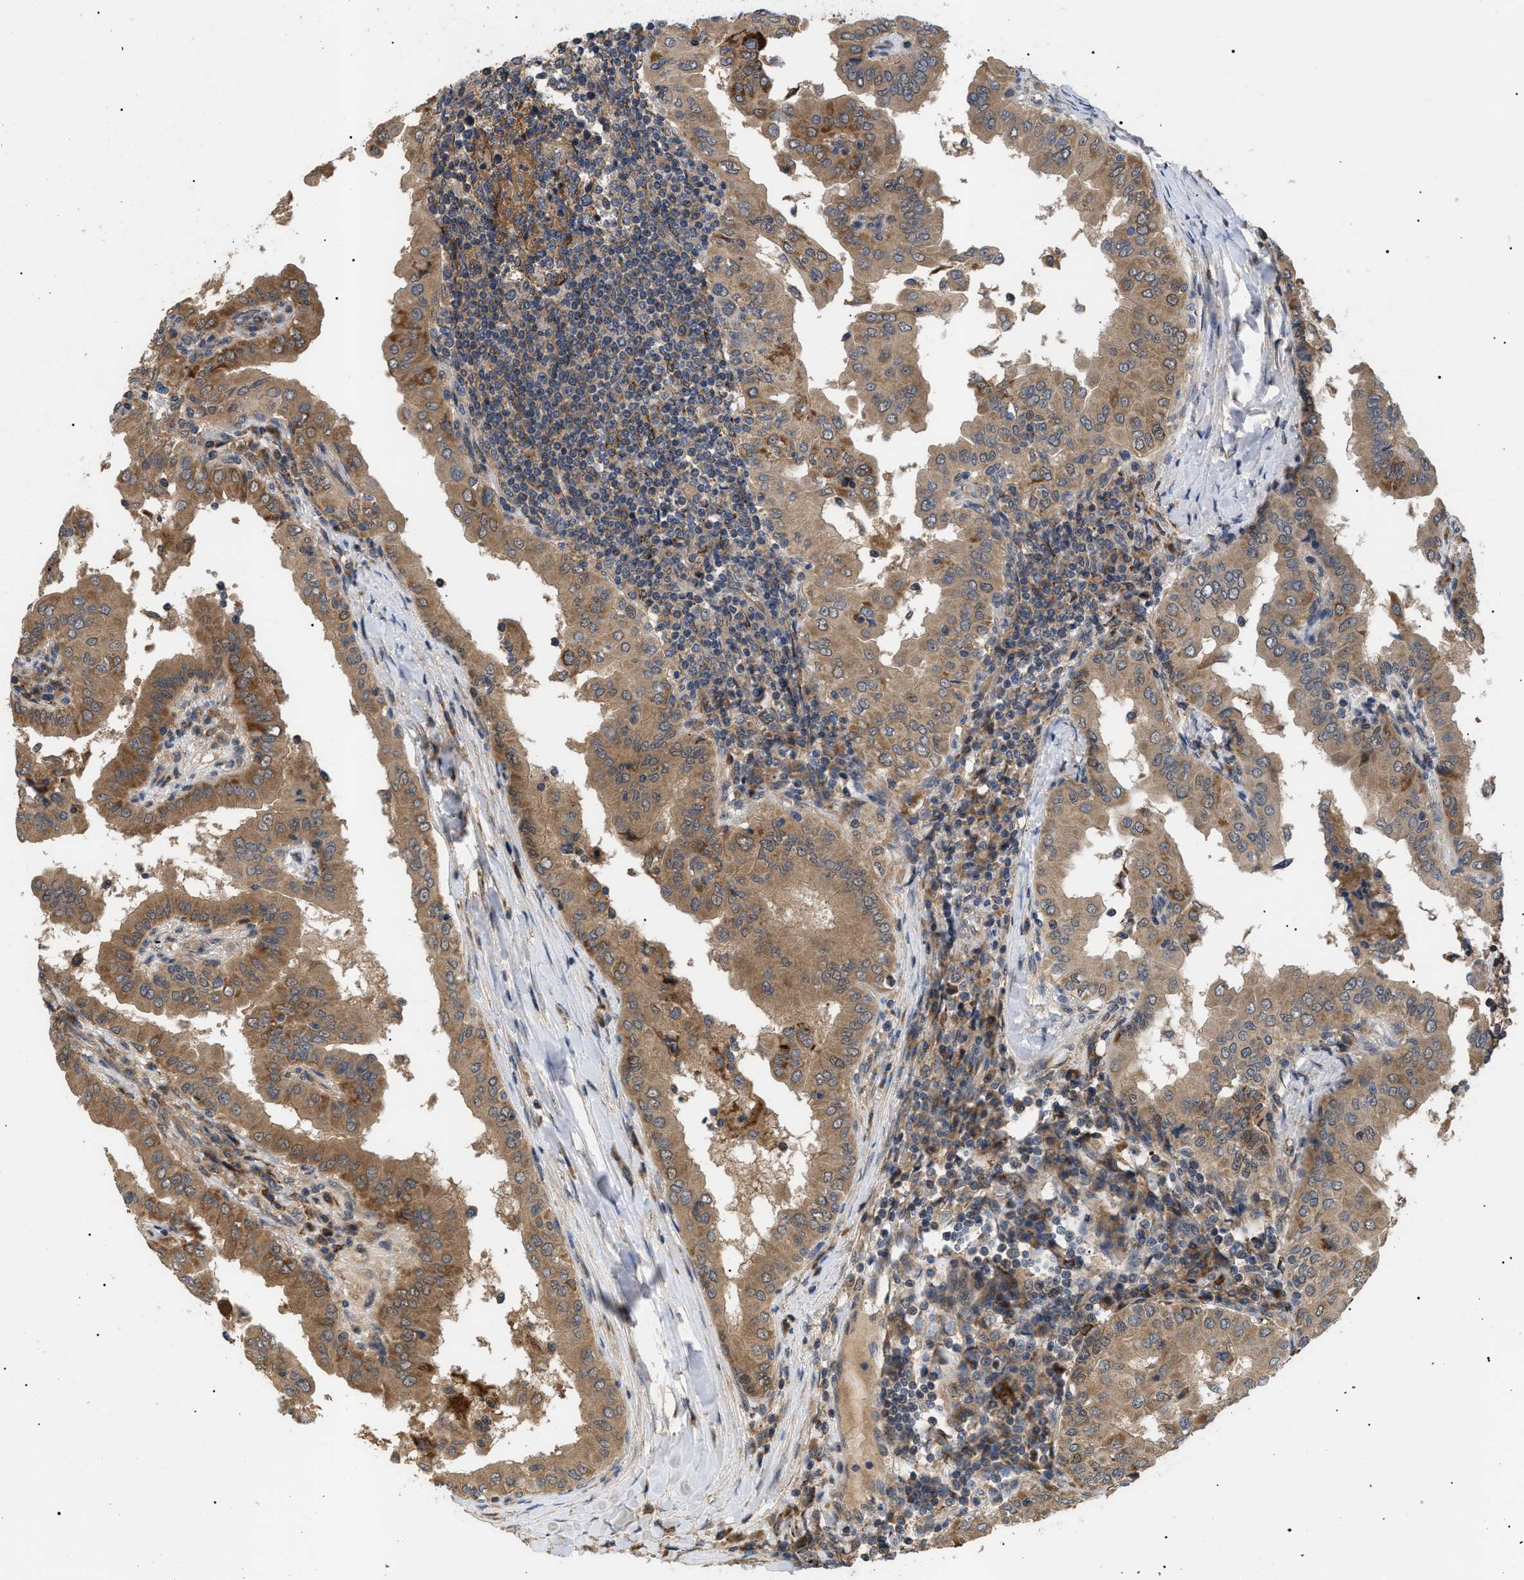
{"staining": {"intensity": "moderate", "quantity": ">75%", "location": "cytoplasmic/membranous,nuclear"}, "tissue": "thyroid cancer", "cell_type": "Tumor cells", "image_type": "cancer", "snomed": [{"axis": "morphology", "description": "Papillary adenocarcinoma, NOS"}, {"axis": "topography", "description": "Thyroid gland"}], "caption": "Protein positivity by immunohistochemistry displays moderate cytoplasmic/membranous and nuclear staining in about >75% of tumor cells in papillary adenocarcinoma (thyroid).", "gene": "ASTL", "patient": {"sex": "male", "age": 33}}